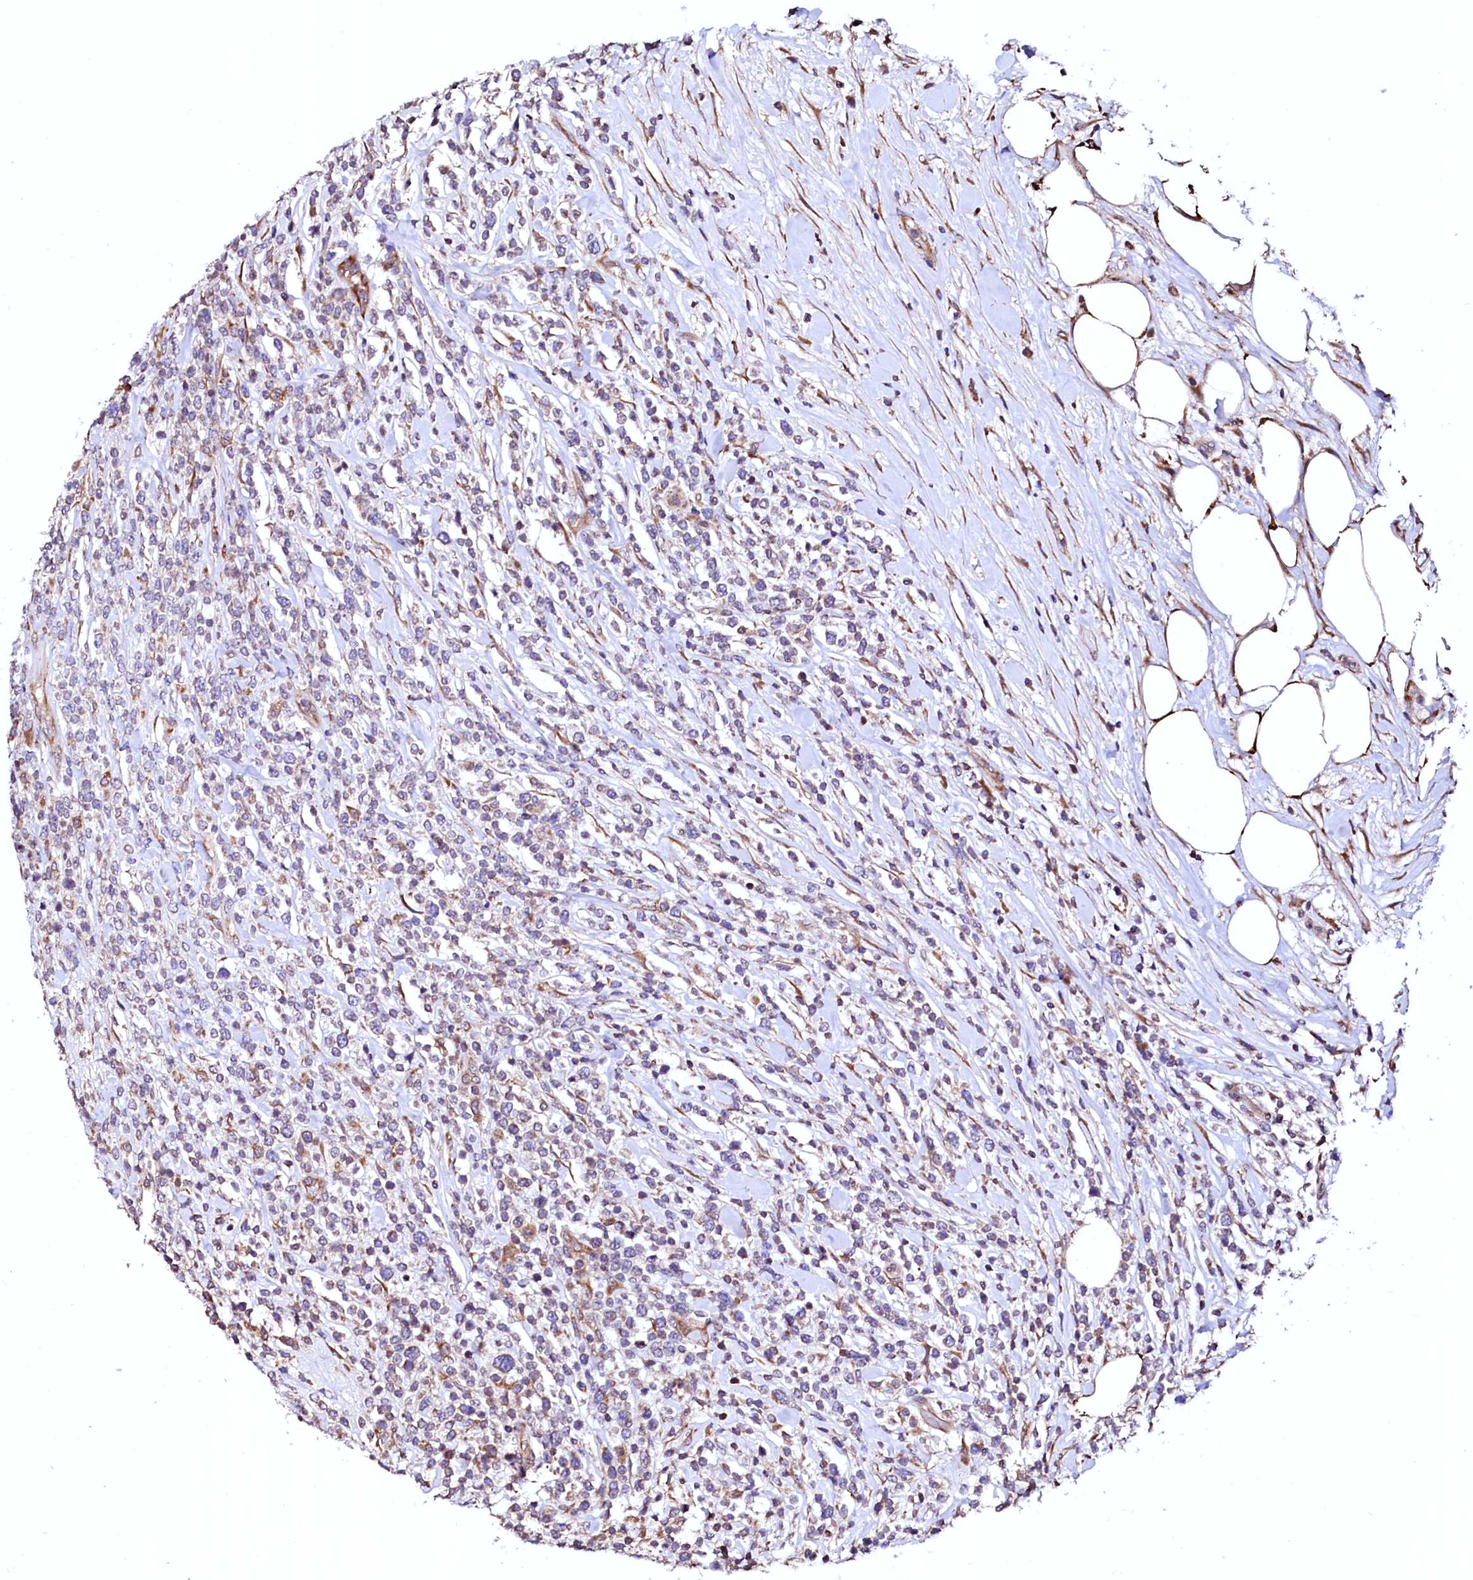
{"staining": {"intensity": "weak", "quantity": "<25%", "location": "cytoplasmic/membranous"}, "tissue": "lymphoma", "cell_type": "Tumor cells", "image_type": "cancer", "snomed": [{"axis": "morphology", "description": "Malignant lymphoma, non-Hodgkin's type, High grade"}, {"axis": "topography", "description": "Colon"}], "caption": "IHC of human high-grade malignant lymphoma, non-Hodgkin's type demonstrates no staining in tumor cells. (Stains: DAB IHC with hematoxylin counter stain, Microscopy: brightfield microscopy at high magnification).", "gene": "UBE3C", "patient": {"sex": "female", "age": 53}}